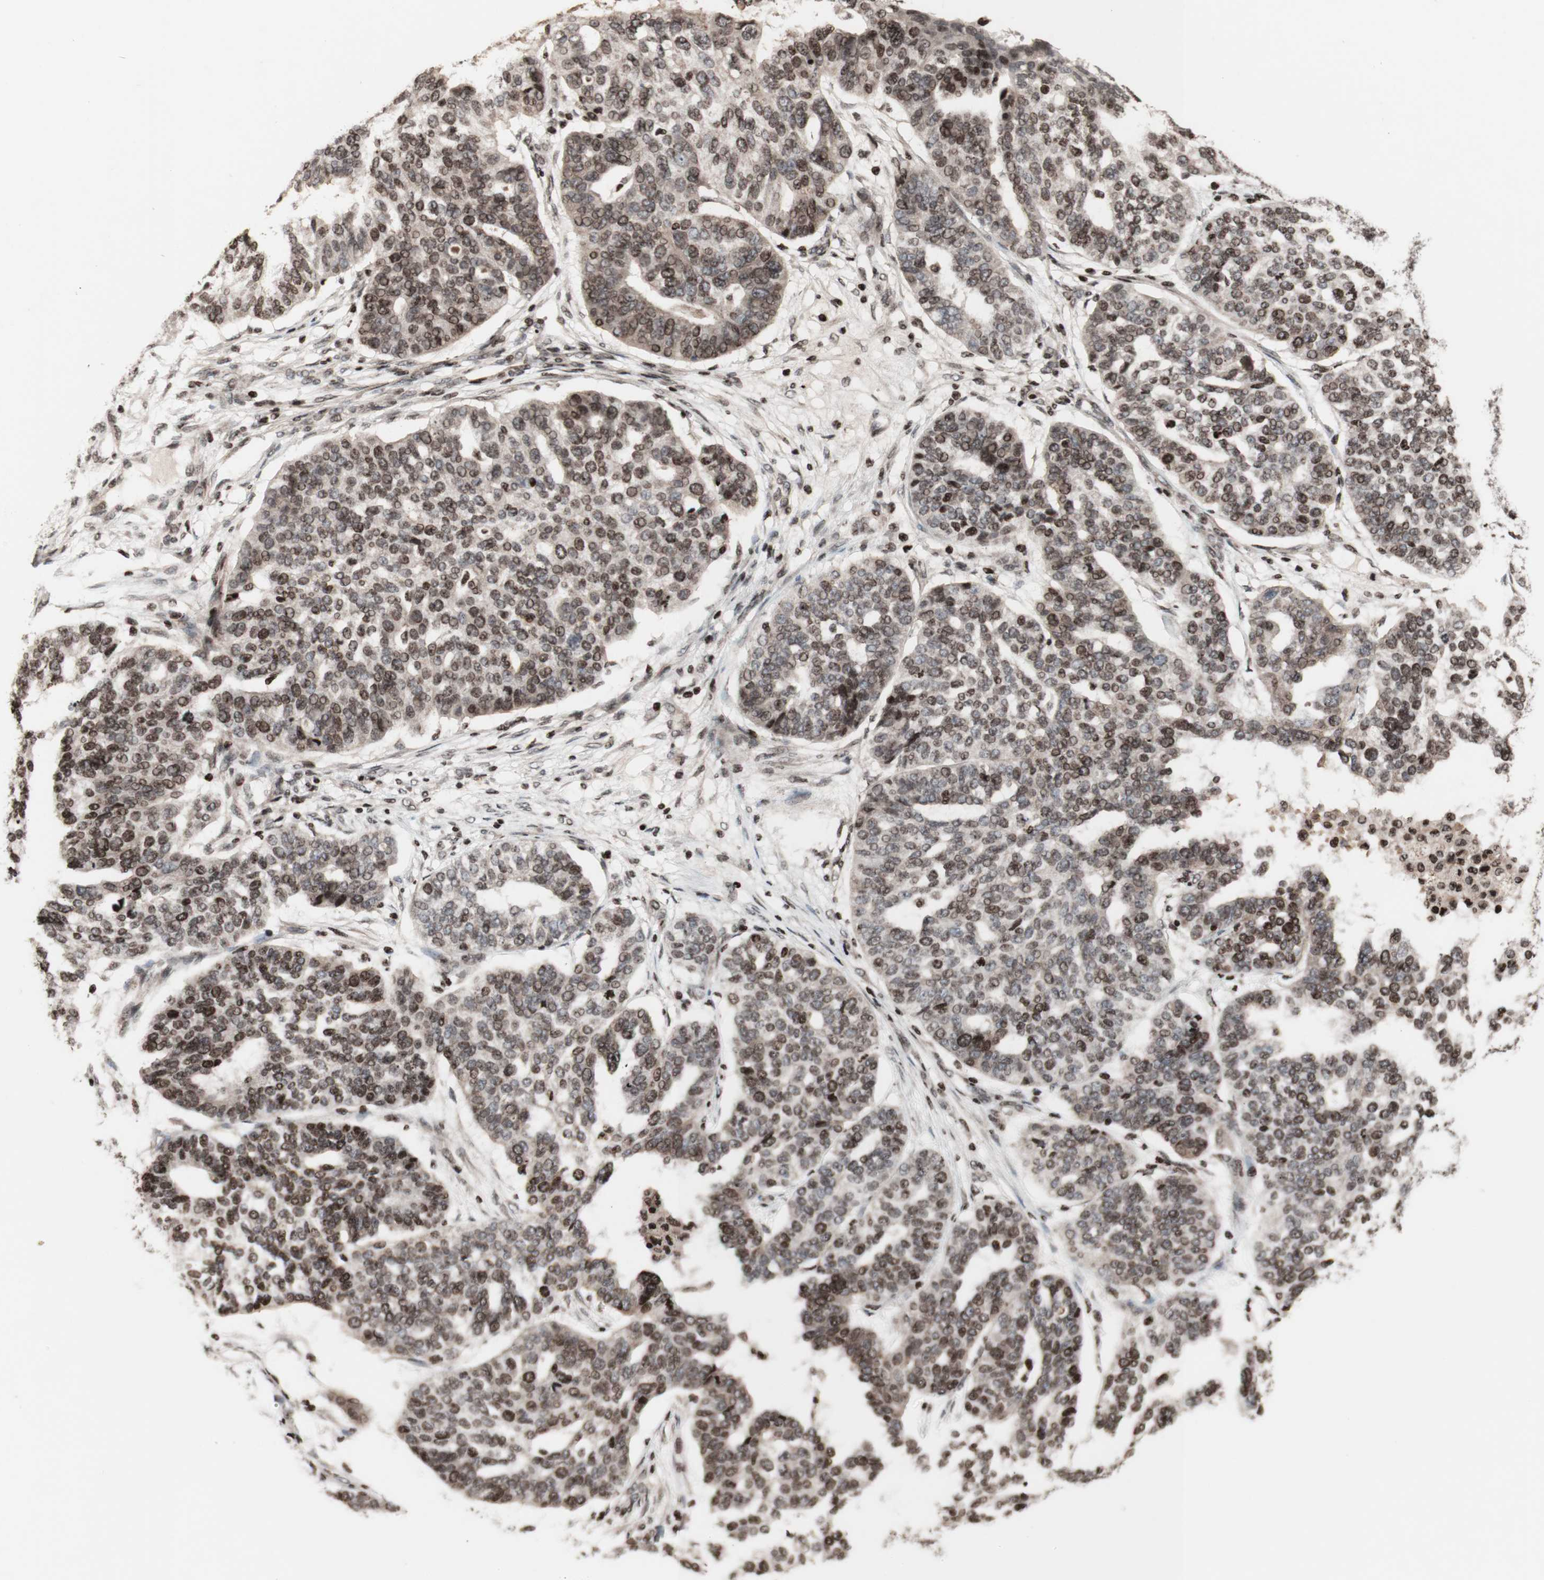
{"staining": {"intensity": "weak", "quantity": "<25%", "location": "nuclear"}, "tissue": "ovarian cancer", "cell_type": "Tumor cells", "image_type": "cancer", "snomed": [{"axis": "morphology", "description": "Cystadenocarcinoma, serous, NOS"}, {"axis": "topography", "description": "Ovary"}], "caption": "Immunohistochemistry (IHC) micrograph of neoplastic tissue: human ovarian cancer (serous cystadenocarcinoma) stained with DAB demonstrates no significant protein positivity in tumor cells.", "gene": "POLA1", "patient": {"sex": "female", "age": 59}}